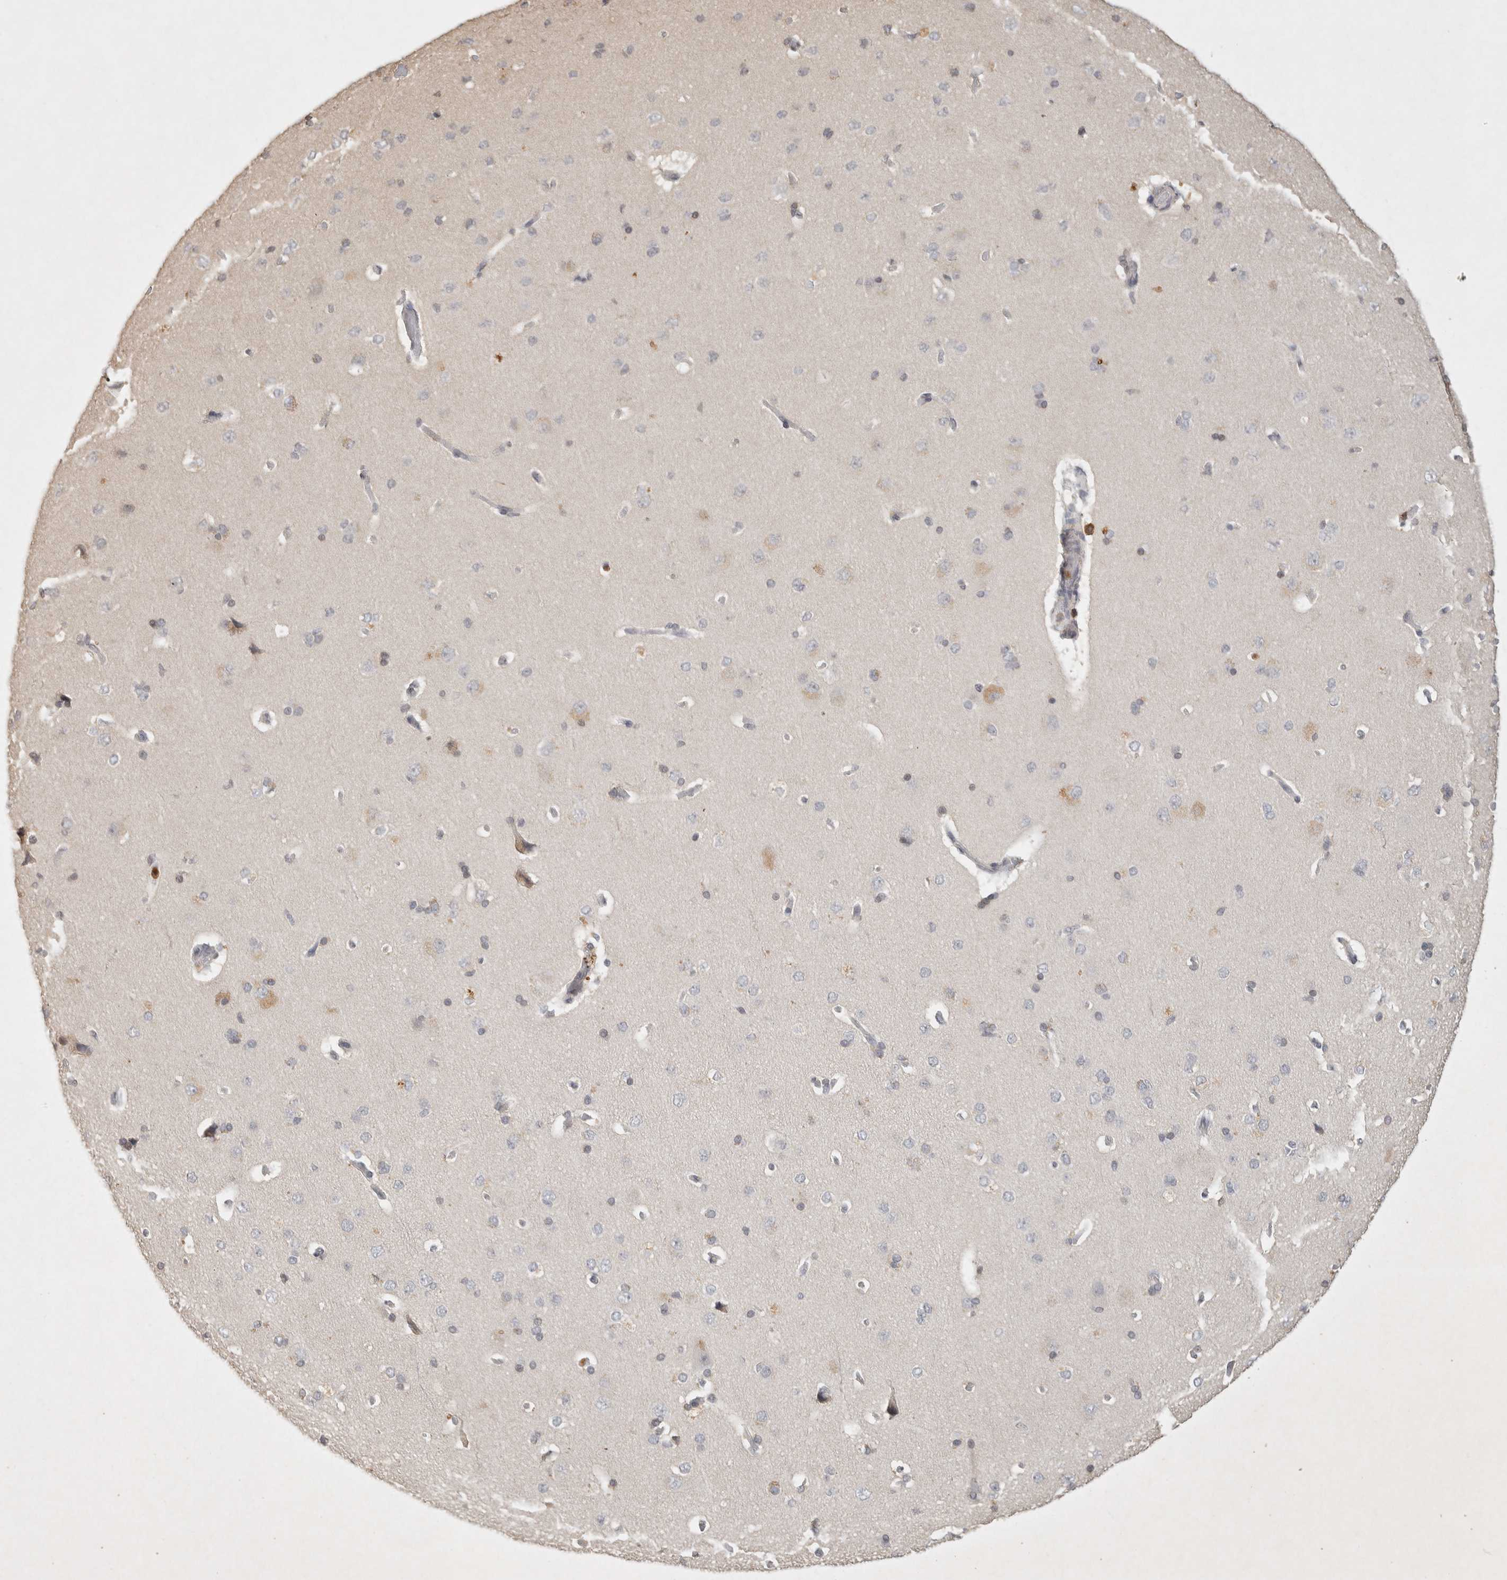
{"staining": {"intensity": "negative", "quantity": "none", "location": "none"}, "tissue": "cerebral cortex", "cell_type": "Endothelial cells", "image_type": "normal", "snomed": [{"axis": "morphology", "description": "Normal tissue, NOS"}, {"axis": "topography", "description": "Cerebral cortex"}], "caption": "There is no significant staining in endothelial cells of cerebral cortex. Brightfield microscopy of immunohistochemistry (IHC) stained with DAB (3,3'-diaminobenzidine) (brown) and hematoxylin (blue), captured at high magnification.", "gene": "RAC2", "patient": {"sex": "male", "age": 62}}